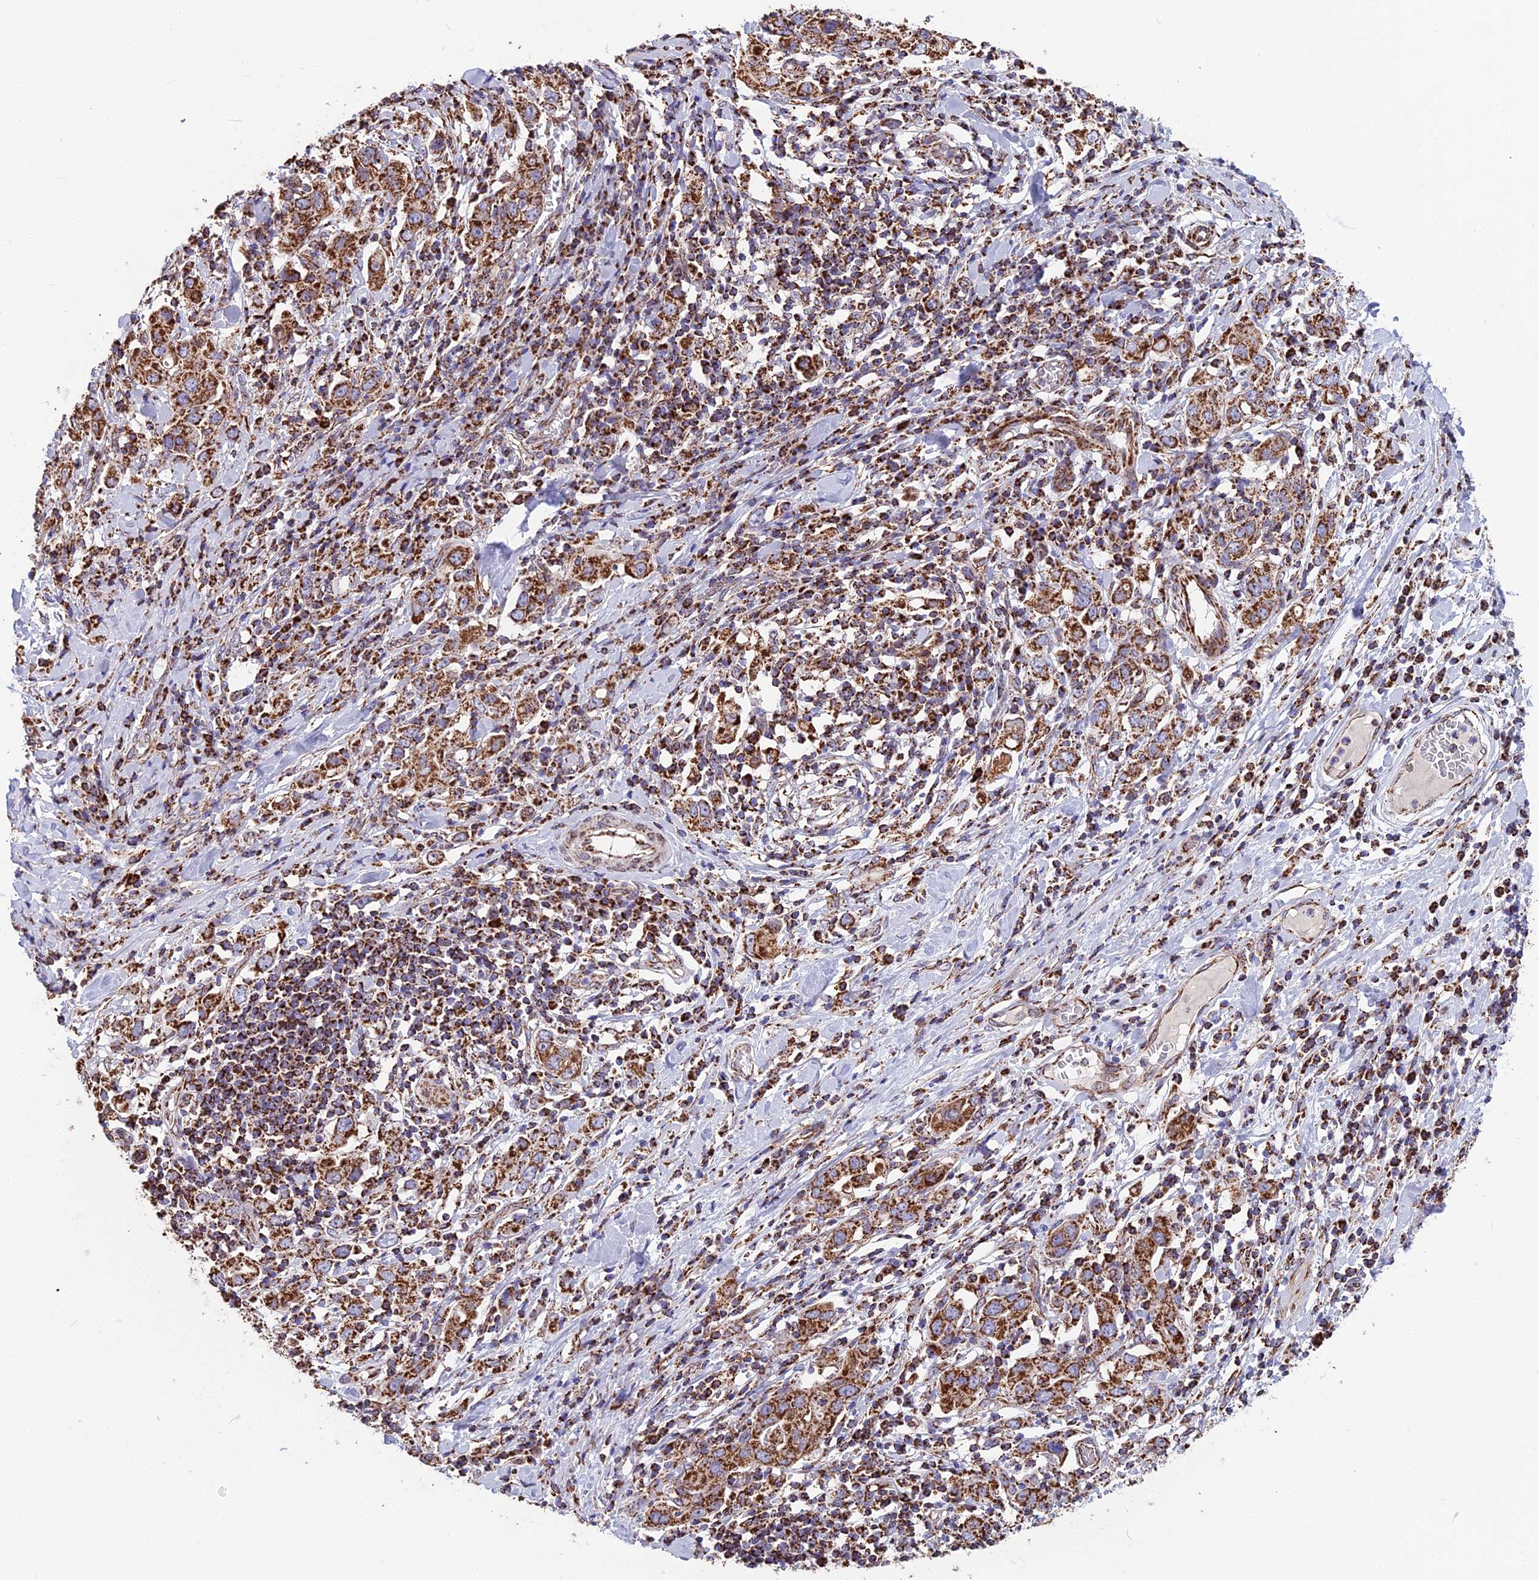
{"staining": {"intensity": "strong", "quantity": ">75%", "location": "cytoplasmic/membranous"}, "tissue": "stomach cancer", "cell_type": "Tumor cells", "image_type": "cancer", "snomed": [{"axis": "morphology", "description": "Adenocarcinoma, NOS"}, {"axis": "topography", "description": "Stomach, upper"}], "caption": "High-magnification brightfield microscopy of adenocarcinoma (stomach) stained with DAB (brown) and counterstained with hematoxylin (blue). tumor cells exhibit strong cytoplasmic/membranous expression is identified in about>75% of cells. (Brightfield microscopy of DAB IHC at high magnification).", "gene": "CS", "patient": {"sex": "male", "age": 62}}